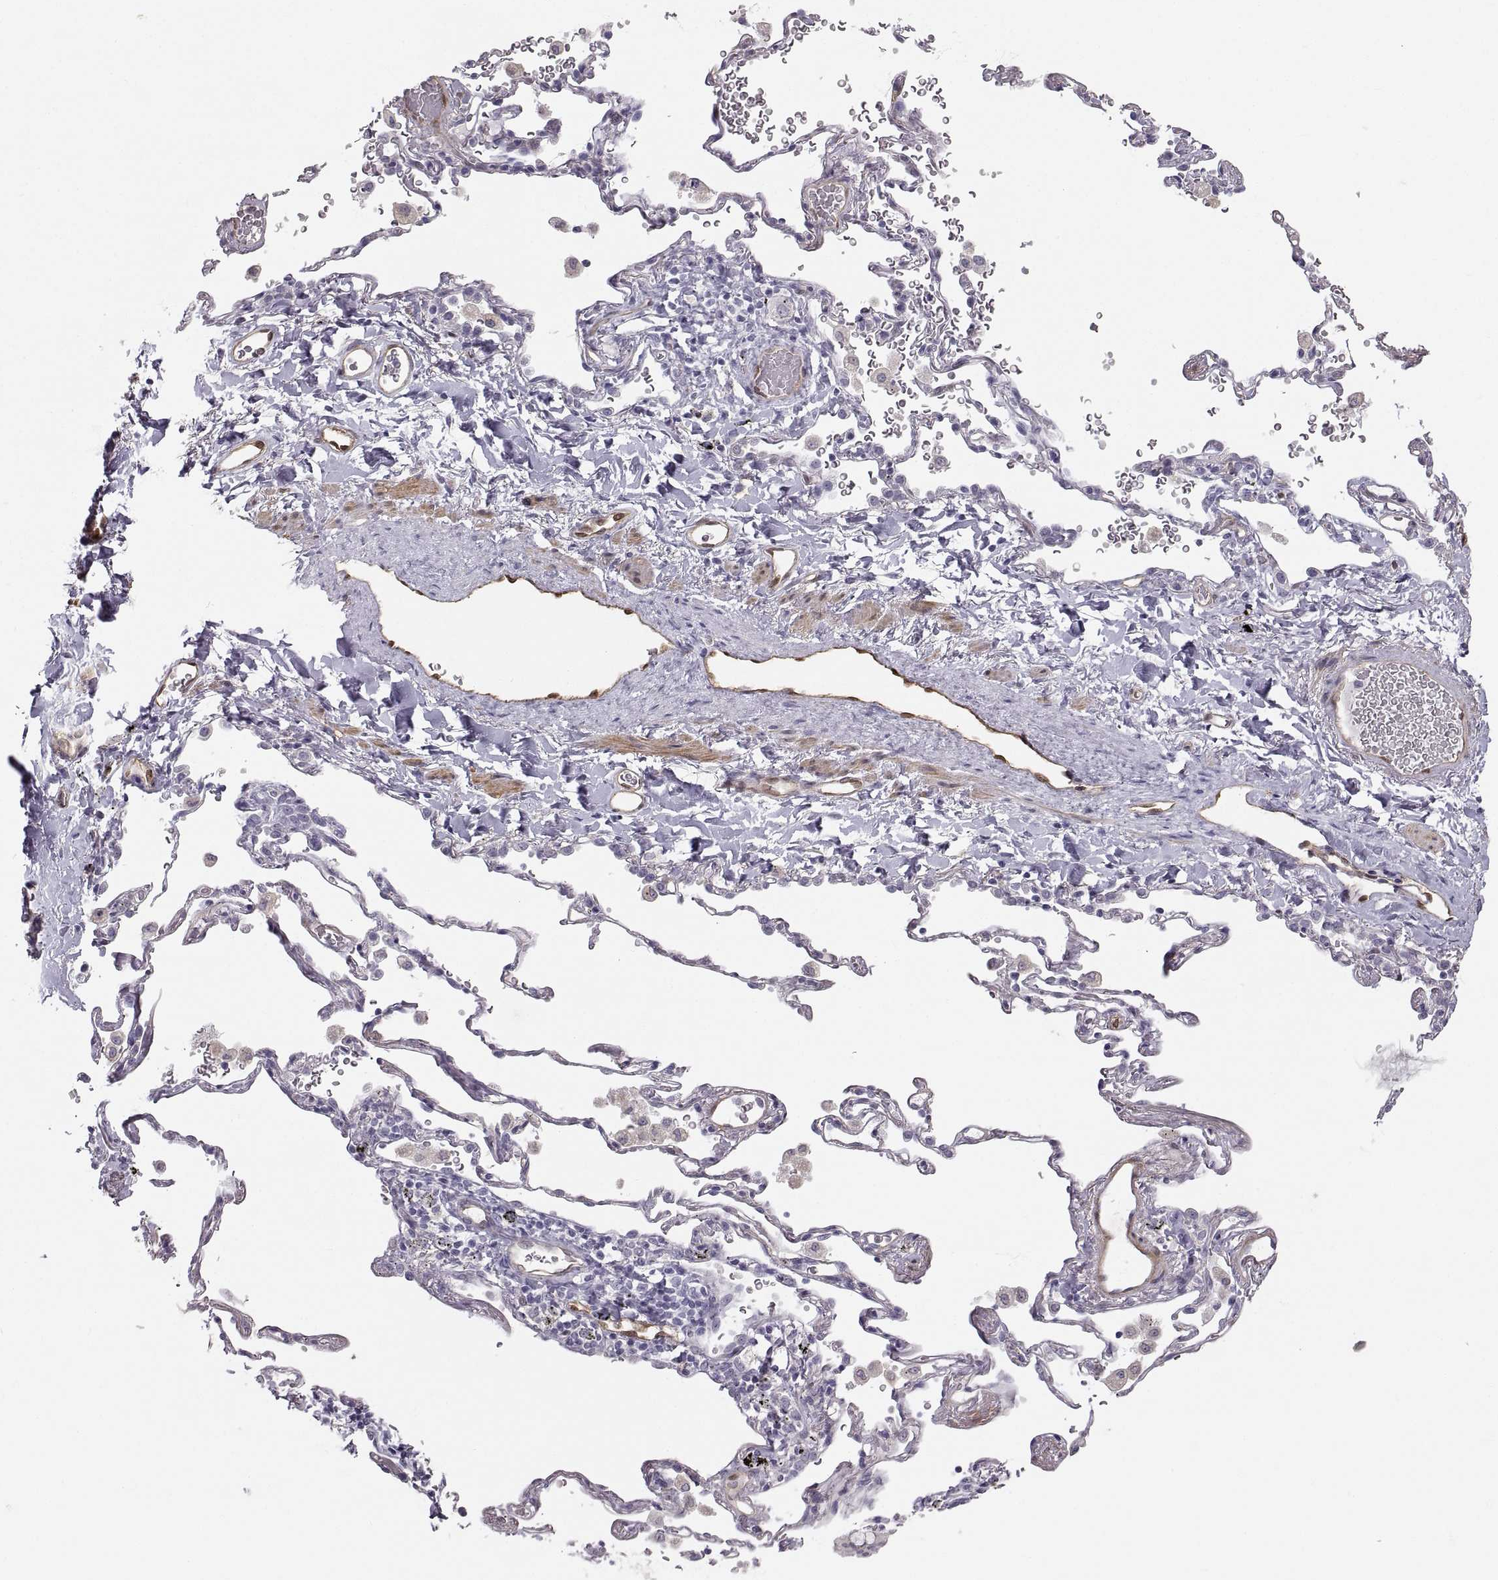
{"staining": {"intensity": "negative", "quantity": "none", "location": "none"}, "tissue": "adipose tissue", "cell_type": "Adipocytes", "image_type": "normal", "snomed": [{"axis": "morphology", "description": "Normal tissue, NOS"}, {"axis": "morphology", "description": "Adenocarcinoma, NOS"}, {"axis": "topography", "description": "Cartilage tissue"}, {"axis": "topography", "description": "Lung"}], "caption": "IHC micrograph of unremarkable adipose tissue: human adipose tissue stained with DAB (3,3'-diaminobenzidine) reveals no significant protein expression in adipocytes.", "gene": "PGM5", "patient": {"sex": "male", "age": 59}}